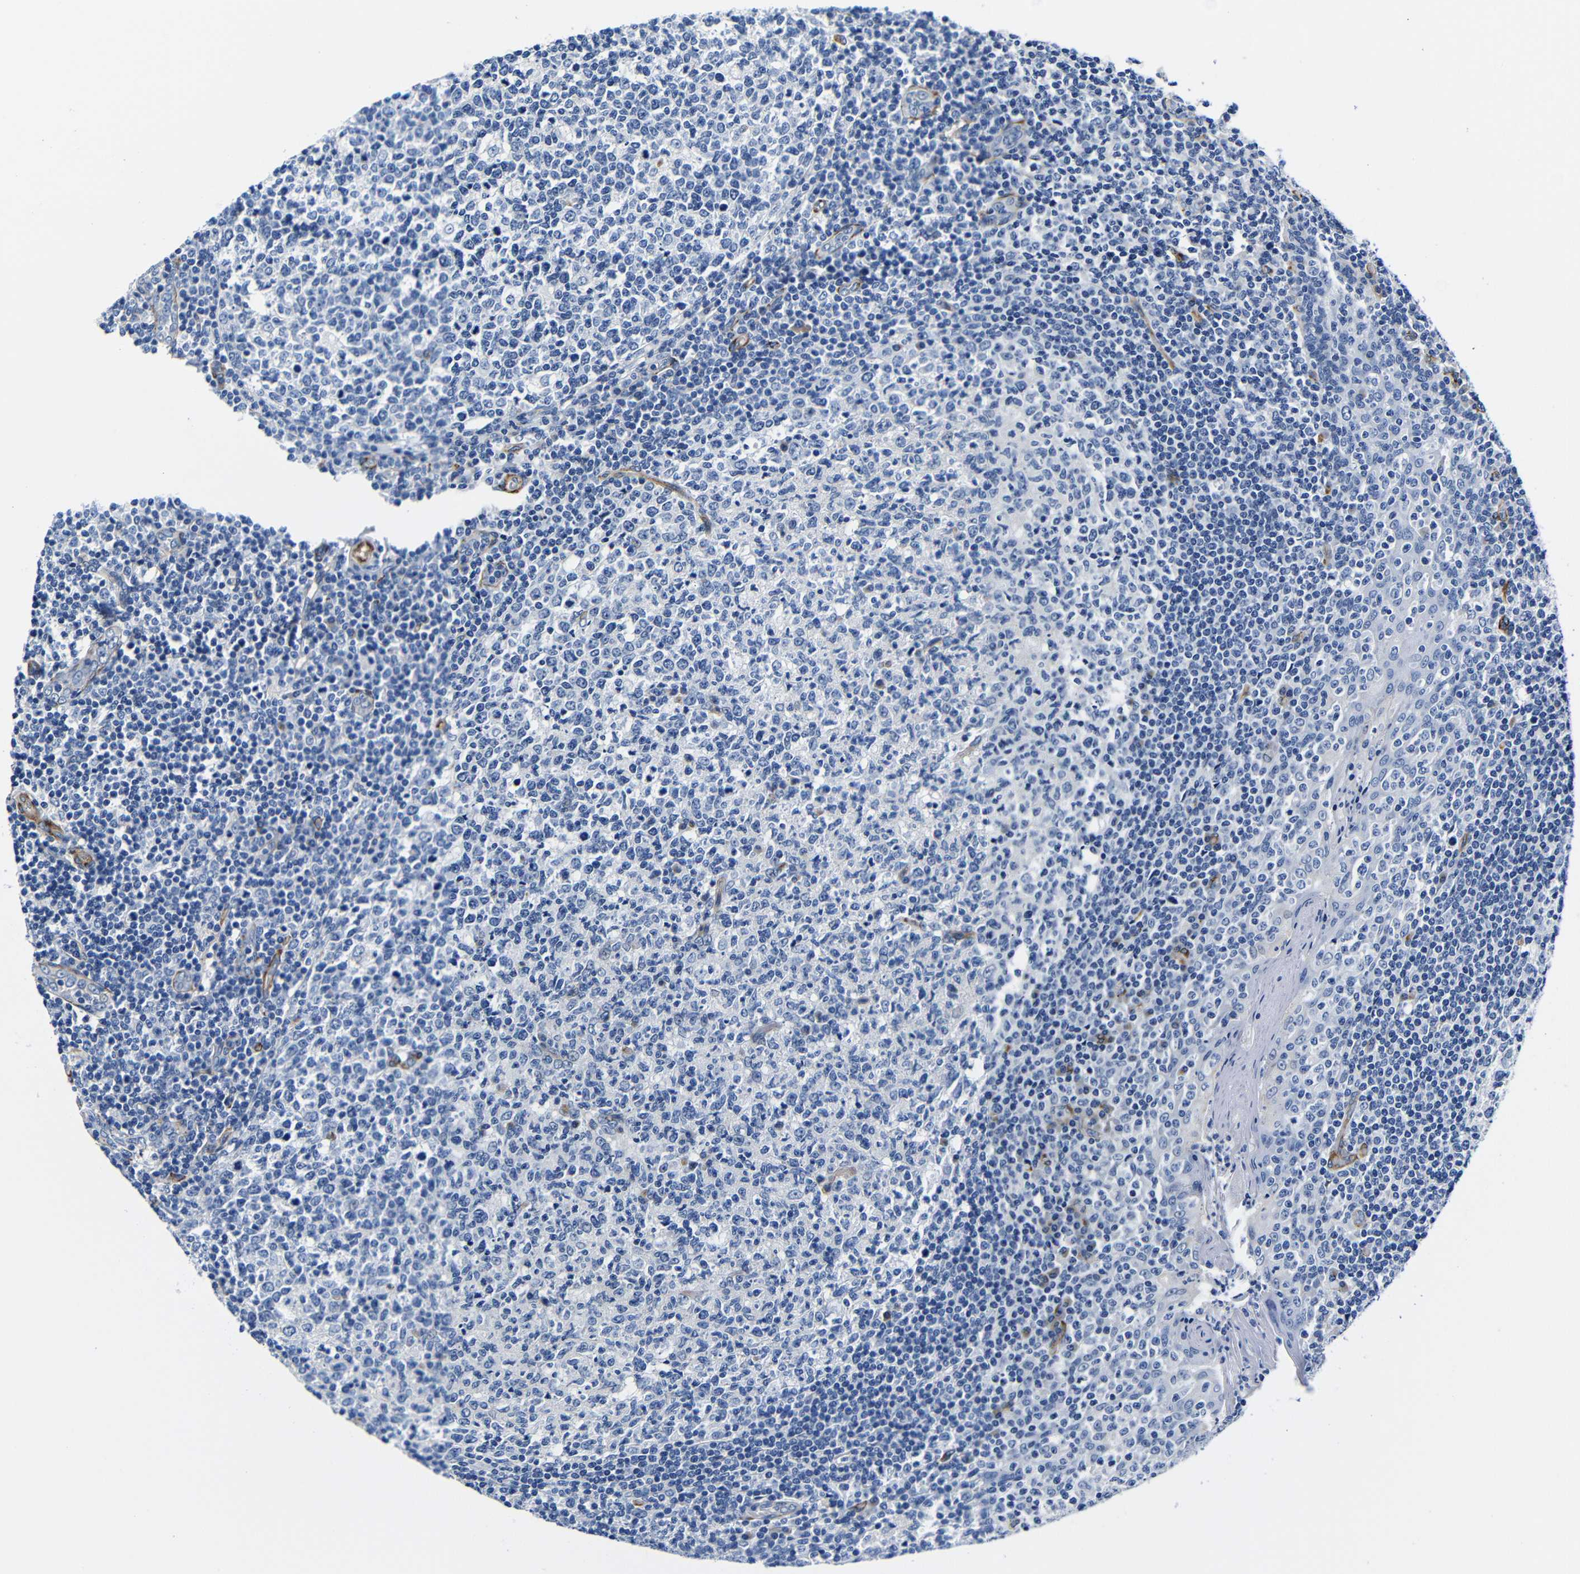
{"staining": {"intensity": "negative", "quantity": "none", "location": "none"}, "tissue": "tonsil", "cell_type": "Germinal center cells", "image_type": "normal", "snomed": [{"axis": "morphology", "description": "Normal tissue, NOS"}, {"axis": "topography", "description": "Tonsil"}], "caption": "The immunohistochemistry histopathology image has no significant staining in germinal center cells of tonsil. (DAB immunohistochemistry, high magnification).", "gene": "LRIG1", "patient": {"sex": "female", "age": 19}}